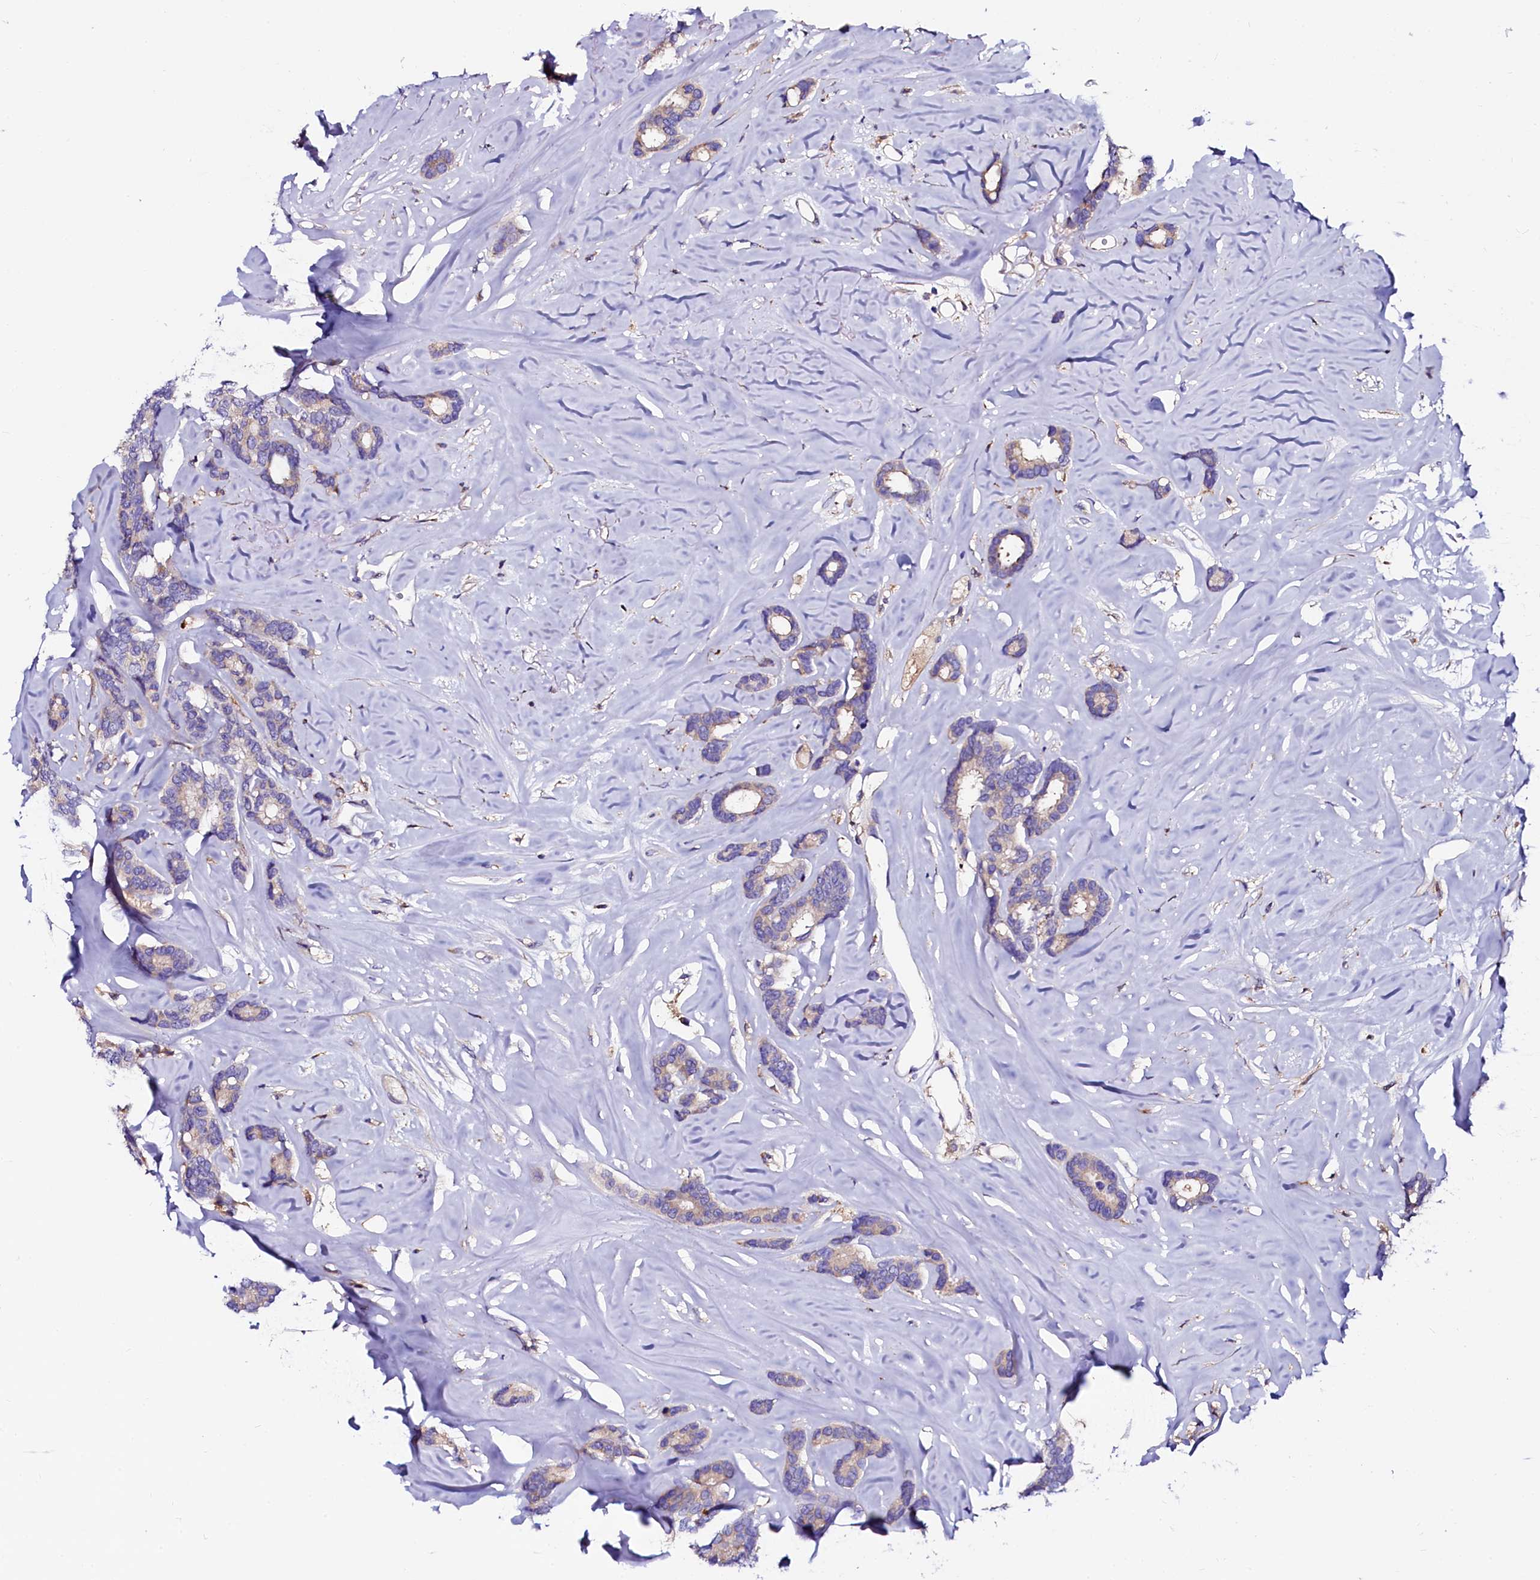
{"staining": {"intensity": "weak", "quantity": "<25%", "location": "cytoplasmic/membranous"}, "tissue": "breast cancer", "cell_type": "Tumor cells", "image_type": "cancer", "snomed": [{"axis": "morphology", "description": "Duct carcinoma"}, {"axis": "topography", "description": "Breast"}], "caption": "Tumor cells show no significant staining in breast cancer (infiltrating ductal carcinoma). Nuclei are stained in blue.", "gene": "OTOL1", "patient": {"sex": "female", "age": 87}}